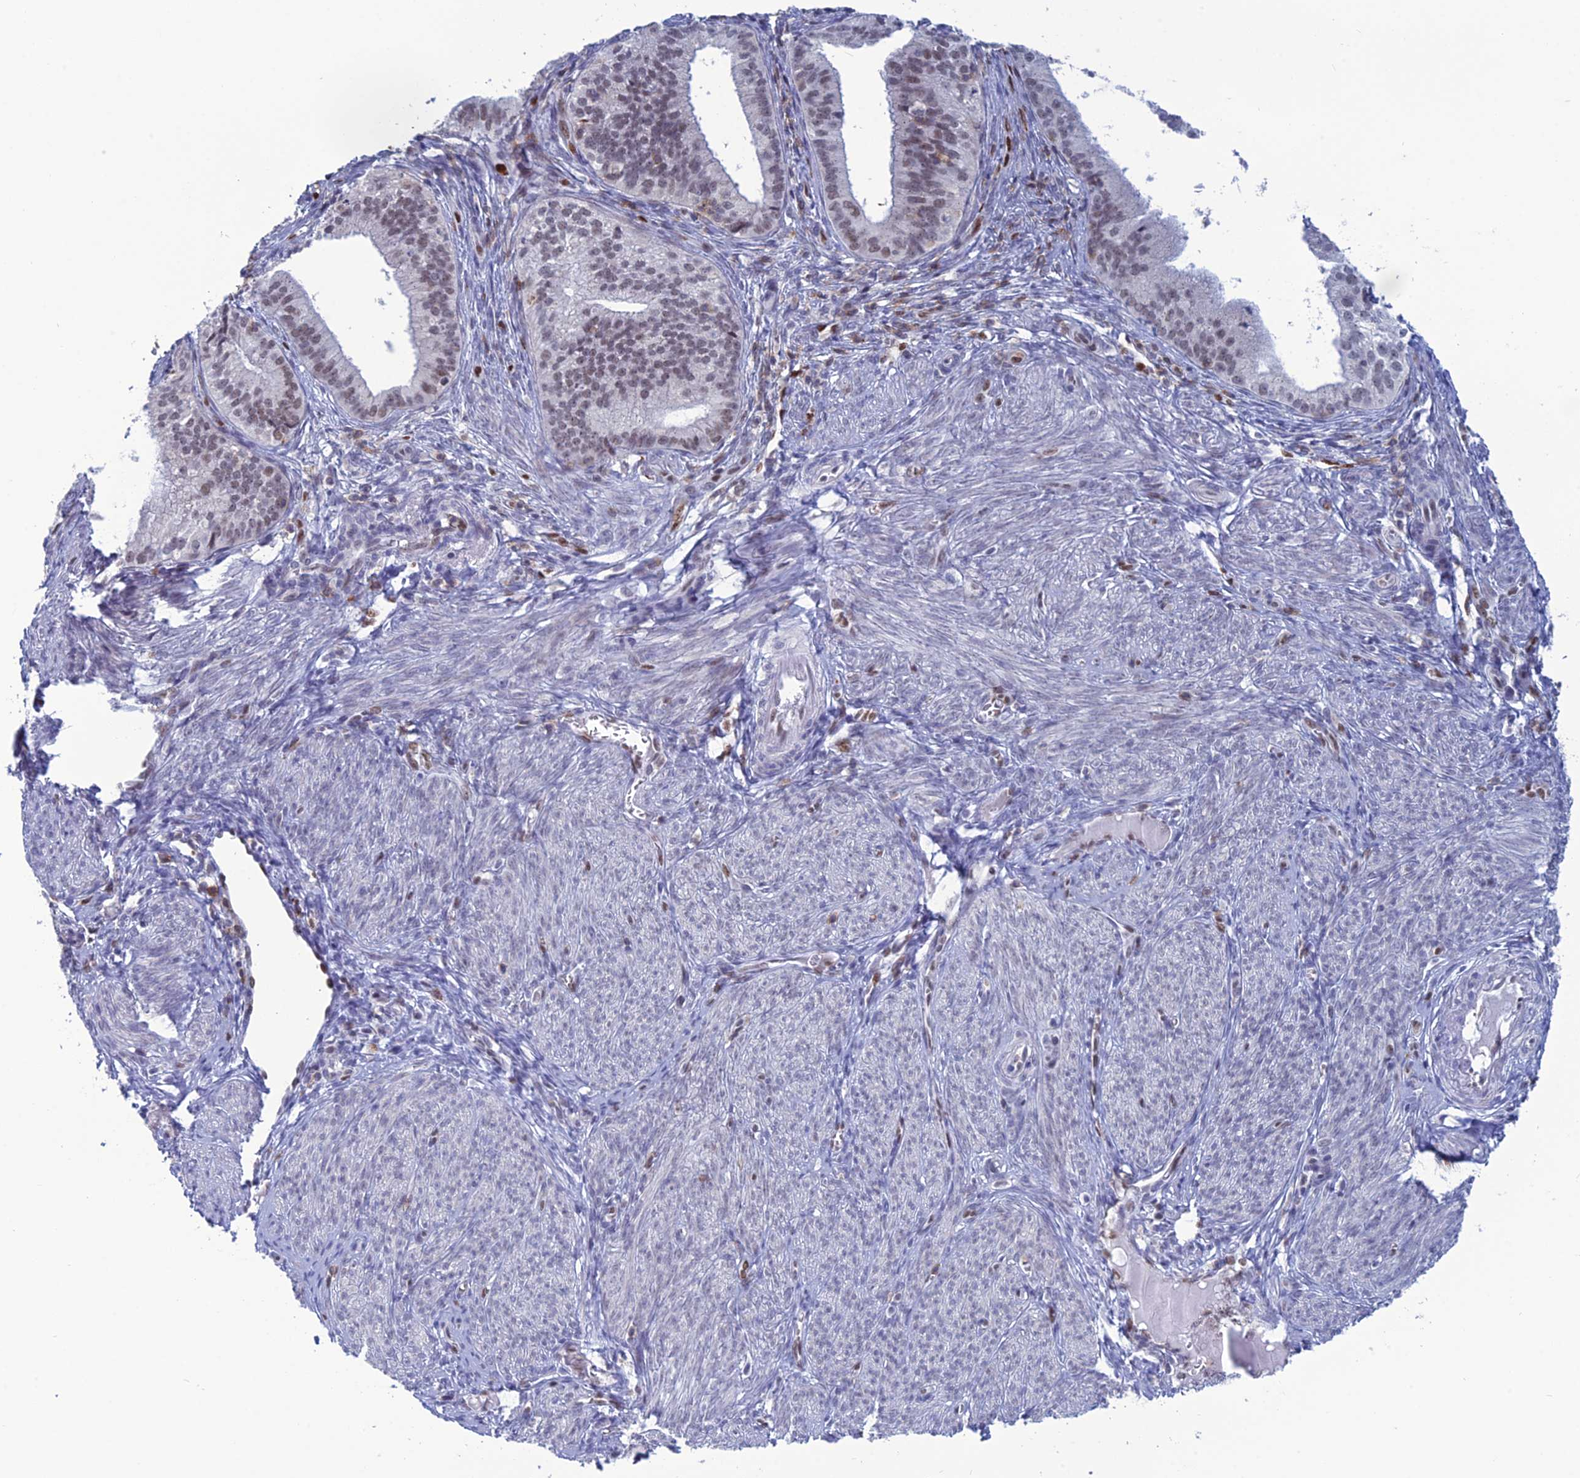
{"staining": {"intensity": "weak", "quantity": ">75%", "location": "nuclear"}, "tissue": "endometrial cancer", "cell_type": "Tumor cells", "image_type": "cancer", "snomed": [{"axis": "morphology", "description": "Adenocarcinoma, NOS"}, {"axis": "topography", "description": "Endometrium"}], "caption": "Endometrial adenocarcinoma stained for a protein (brown) shows weak nuclear positive staining in about >75% of tumor cells.", "gene": "NOL4L", "patient": {"sex": "female", "age": 50}}